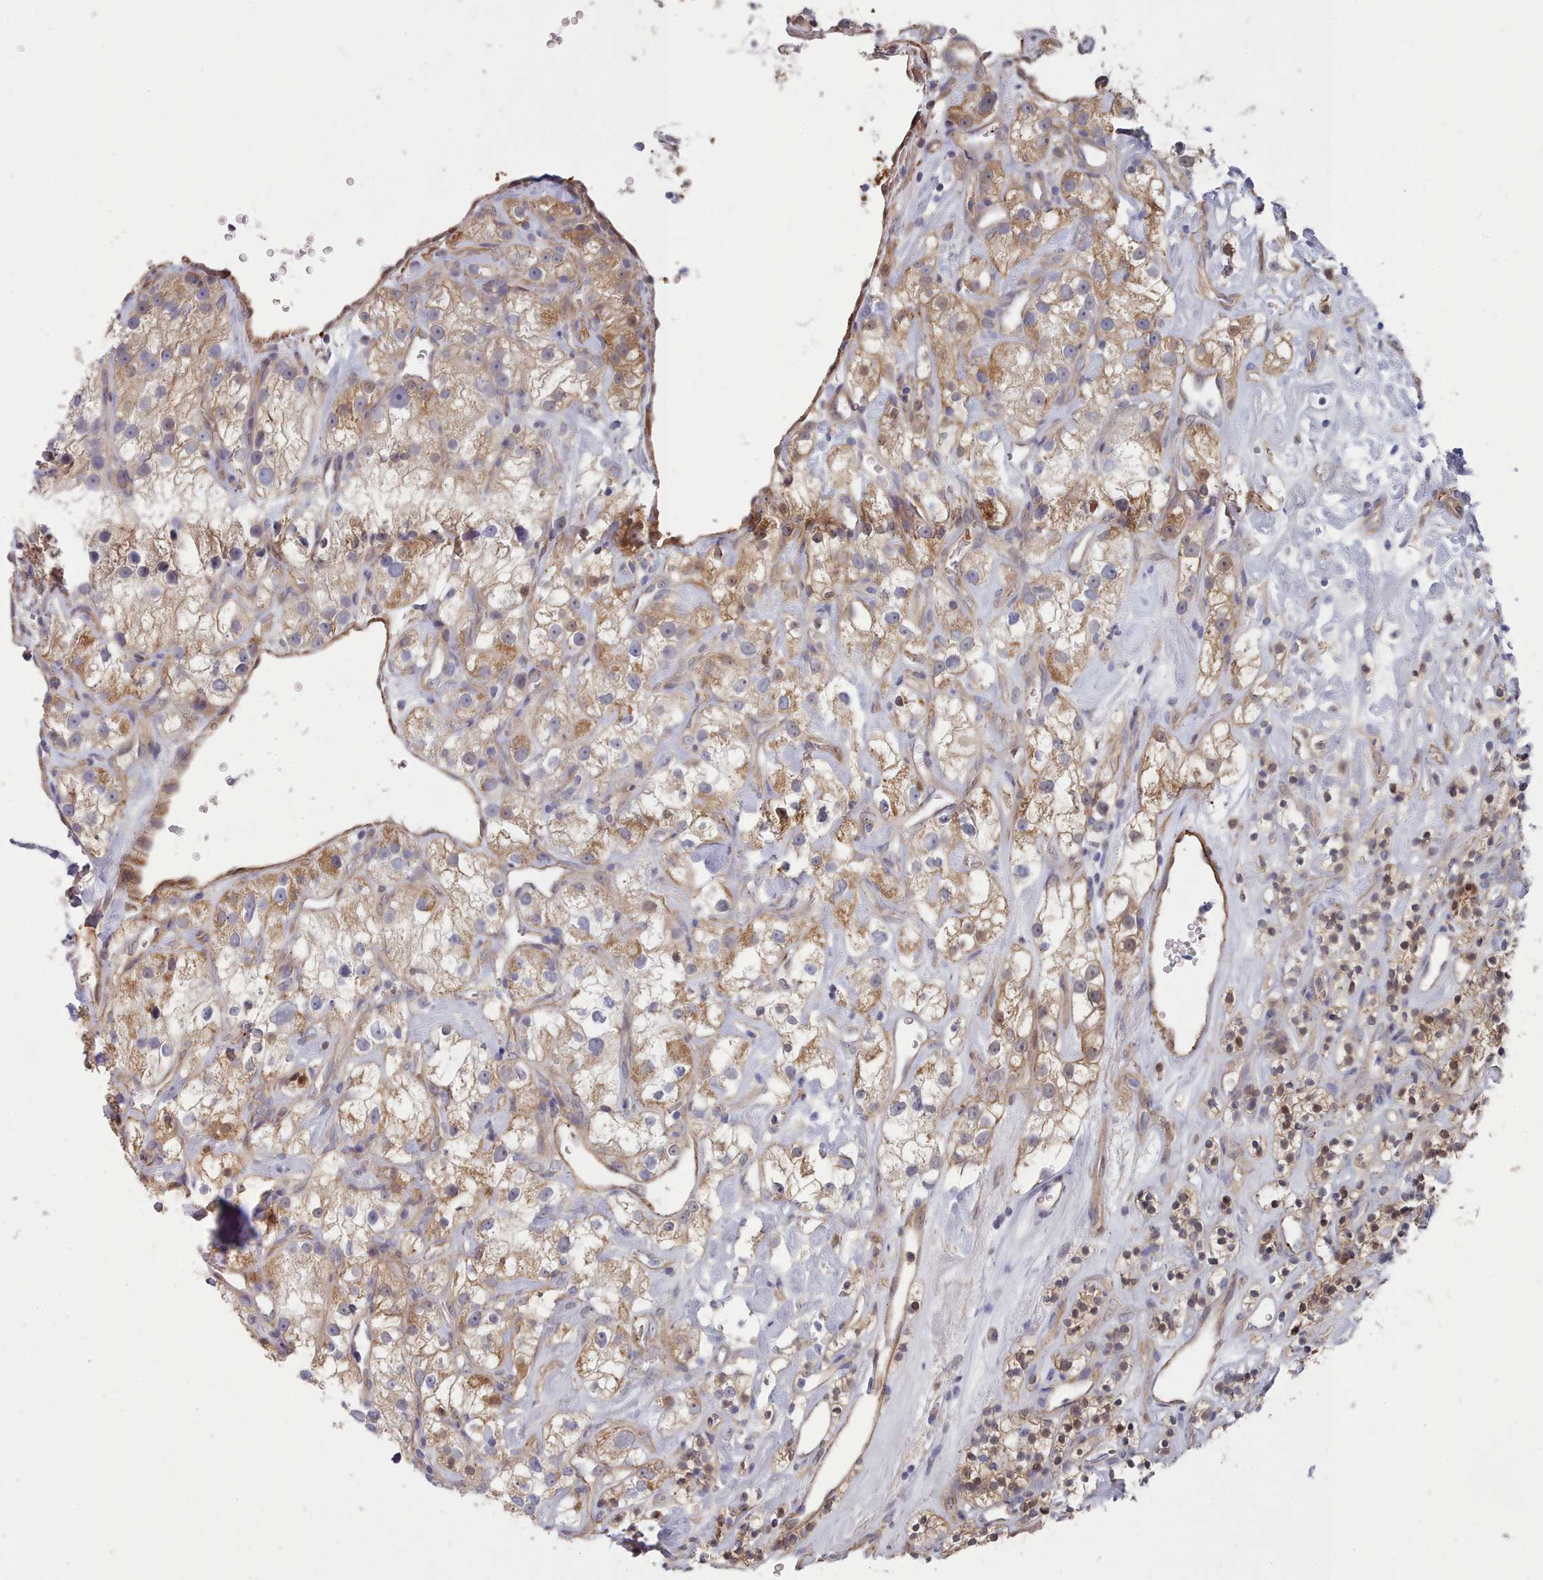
{"staining": {"intensity": "moderate", "quantity": ">75%", "location": "cytoplasmic/membranous"}, "tissue": "renal cancer", "cell_type": "Tumor cells", "image_type": "cancer", "snomed": [{"axis": "morphology", "description": "Adenocarcinoma, NOS"}, {"axis": "topography", "description": "Kidney"}], "caption": "The photomicrograph shows staining of renal cancer (adenocarcinoma), revealing moderate cytoplasmic/membranous protein positivity (brown color) within tumor cells.", "gene": "G6PC1", "patient": {"sex": "male", "age": 77}}